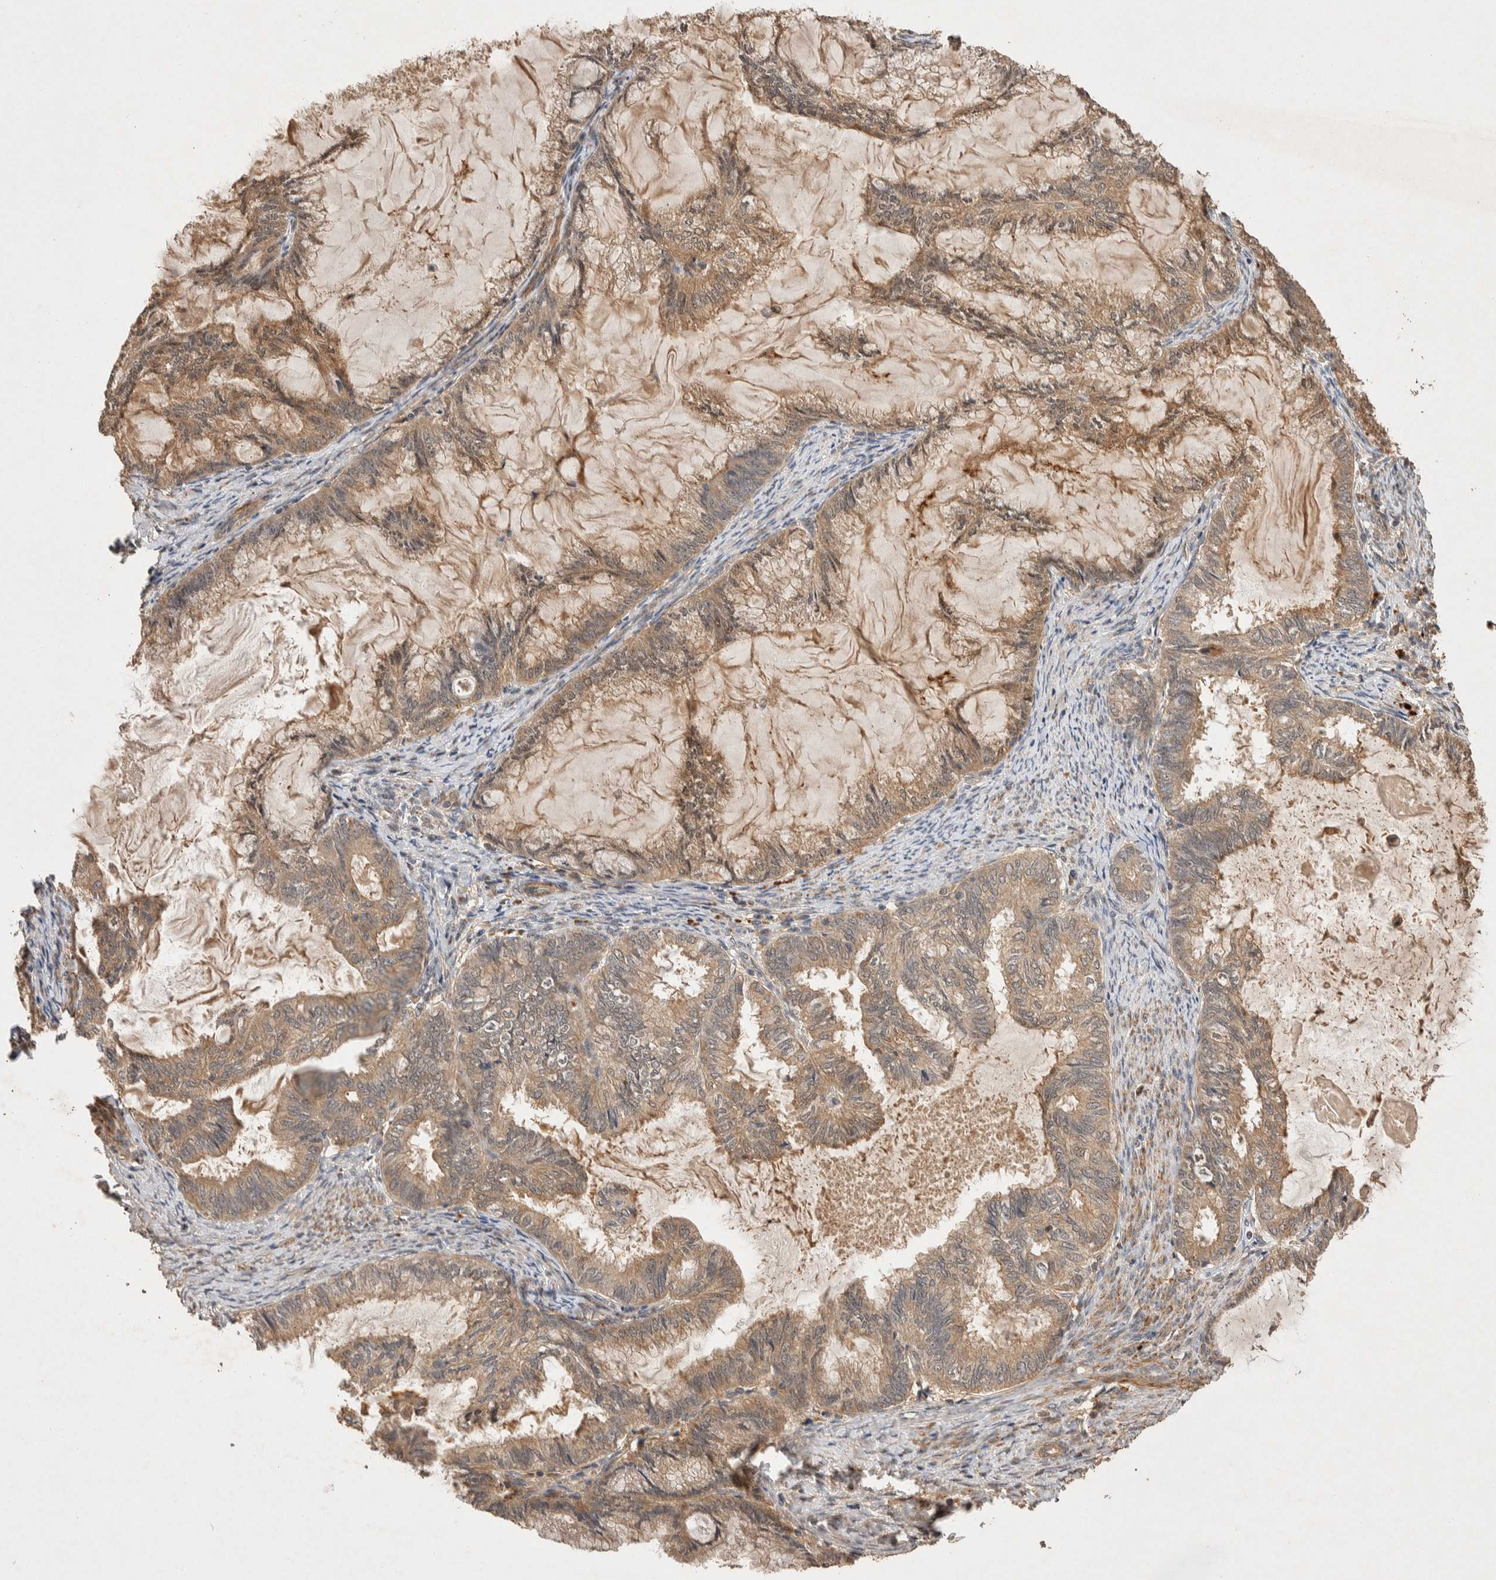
{"staining": {"intensity": "moderate", "quantity": "25%-75%", "location": "cytoplasmic/membranous,nuclear"}, "tissue": "endometrial cancer", "cell_type": "Tumor cells", "image_type": "cancer", "snomed": [{"axis": "morphology", "description": "Adenocarcinoma, NOS"}, {"axis": "topography", "description": "Endometrium"}], "caption": "High-magnification brightfield microscopy of endometrial cancer stained with DAB (3,3'-diaminobenzidine) (brown) and counterstained with hematoxylin (blue). tumor cells exhibit moderate cytoplasmic/membranous and nuclear expression is appreciated in about25%-75% of cells.", "gene": "NSMAF", "patient": {"sex": "female", "age": 86}}